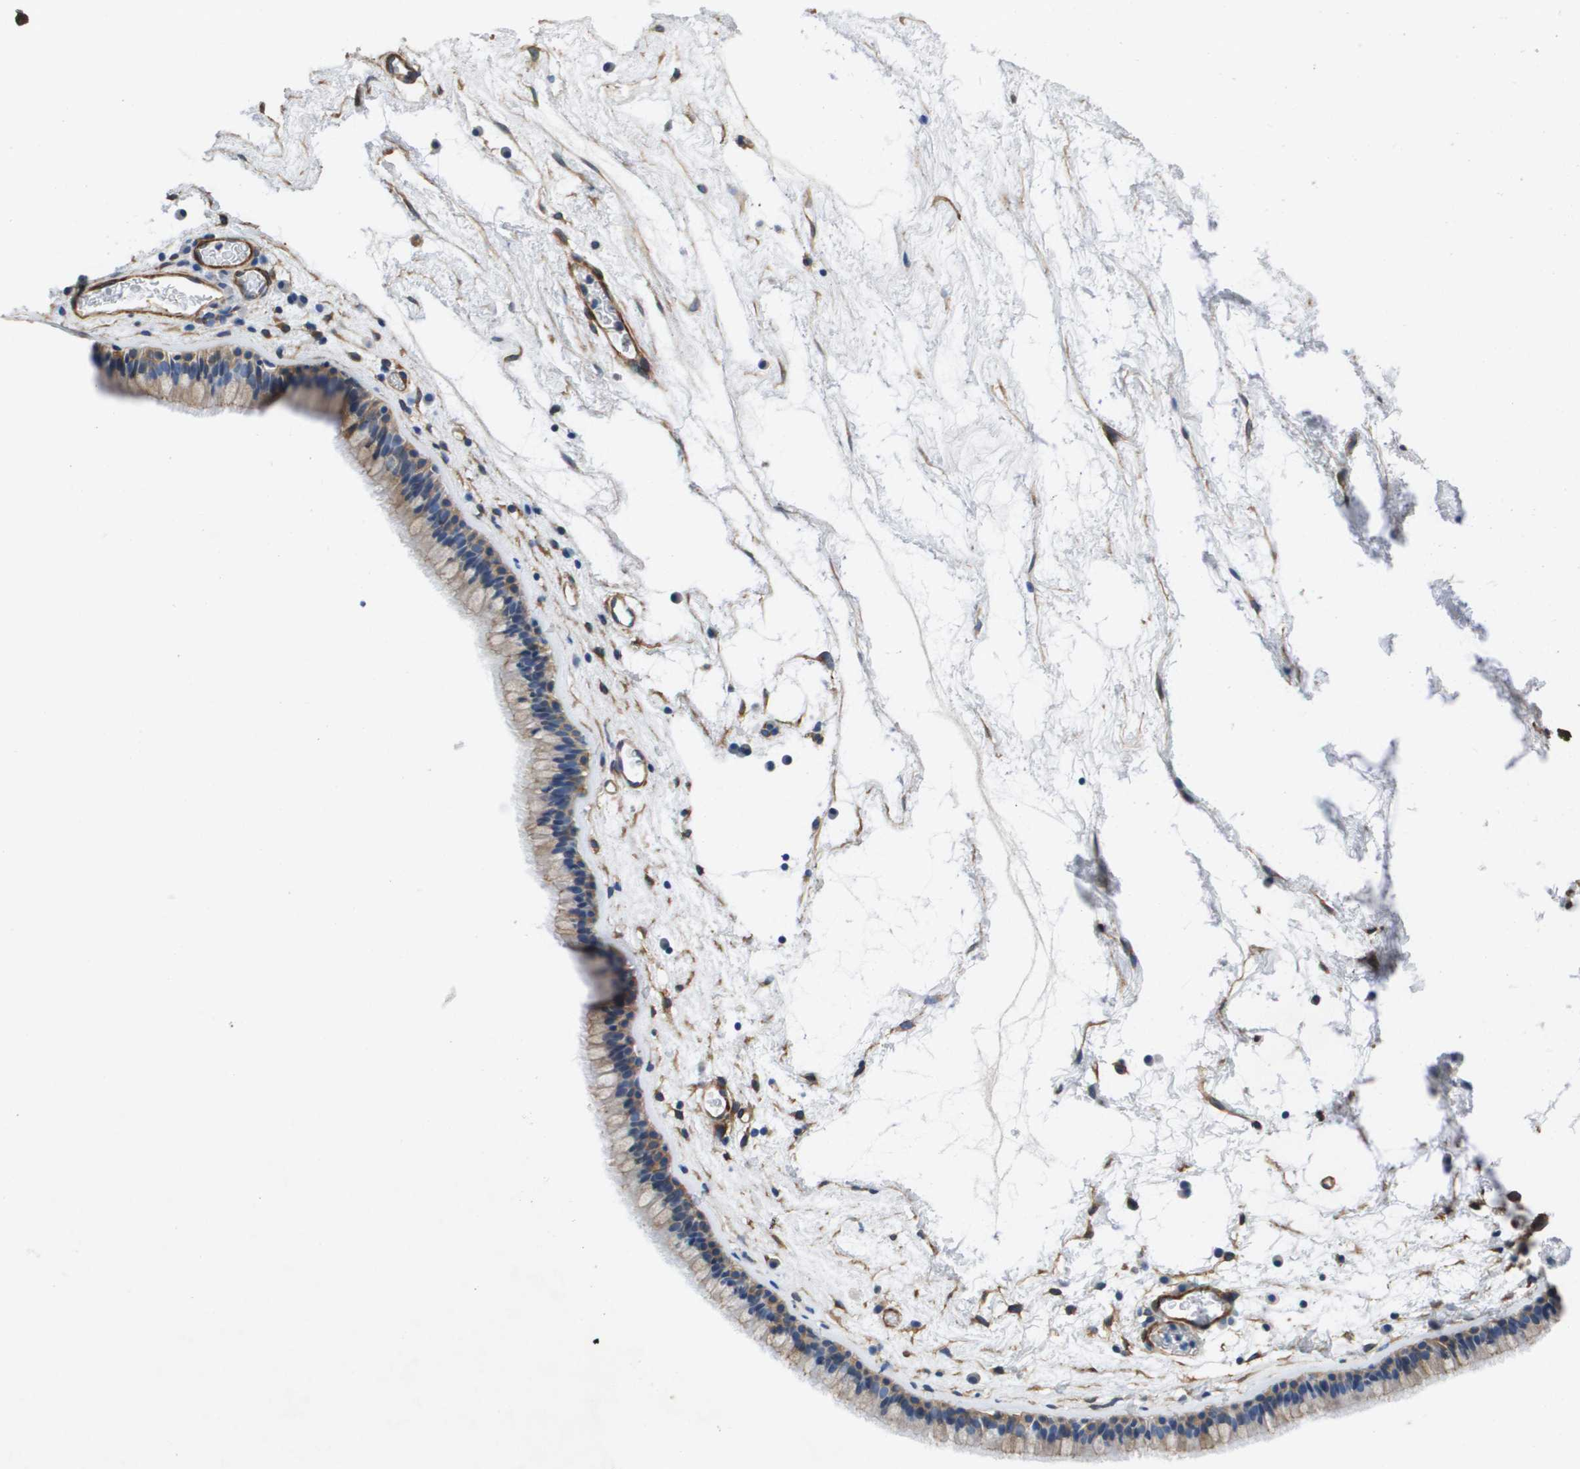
{"staining": {"intensity": "weak", "quantity": ">75%", "location": "cytoplasmic/membranous"}, "tissue": "nasopharynx", "cell_type": "Respiratory epithelial cells", "image_type": "normal", "snomed": [{"axis": "morphology", "description": "Normal tissue, NOS"}, {"axis": "morphology", "description": "Inflammation, NOS"}, {"axis": "topography", "description": "Nasopharynx"}], "caption": "Immunohistochemistry (IHC) micrograph of unremarkable nasopharynx stained for a protein (brown), which exhibits low levels of weak cytoplasmic/membranous positivity in about >75% of respiratory epithelial cells.", "gene": "LPP", "patient": {"sex": "male", "age": 48}}